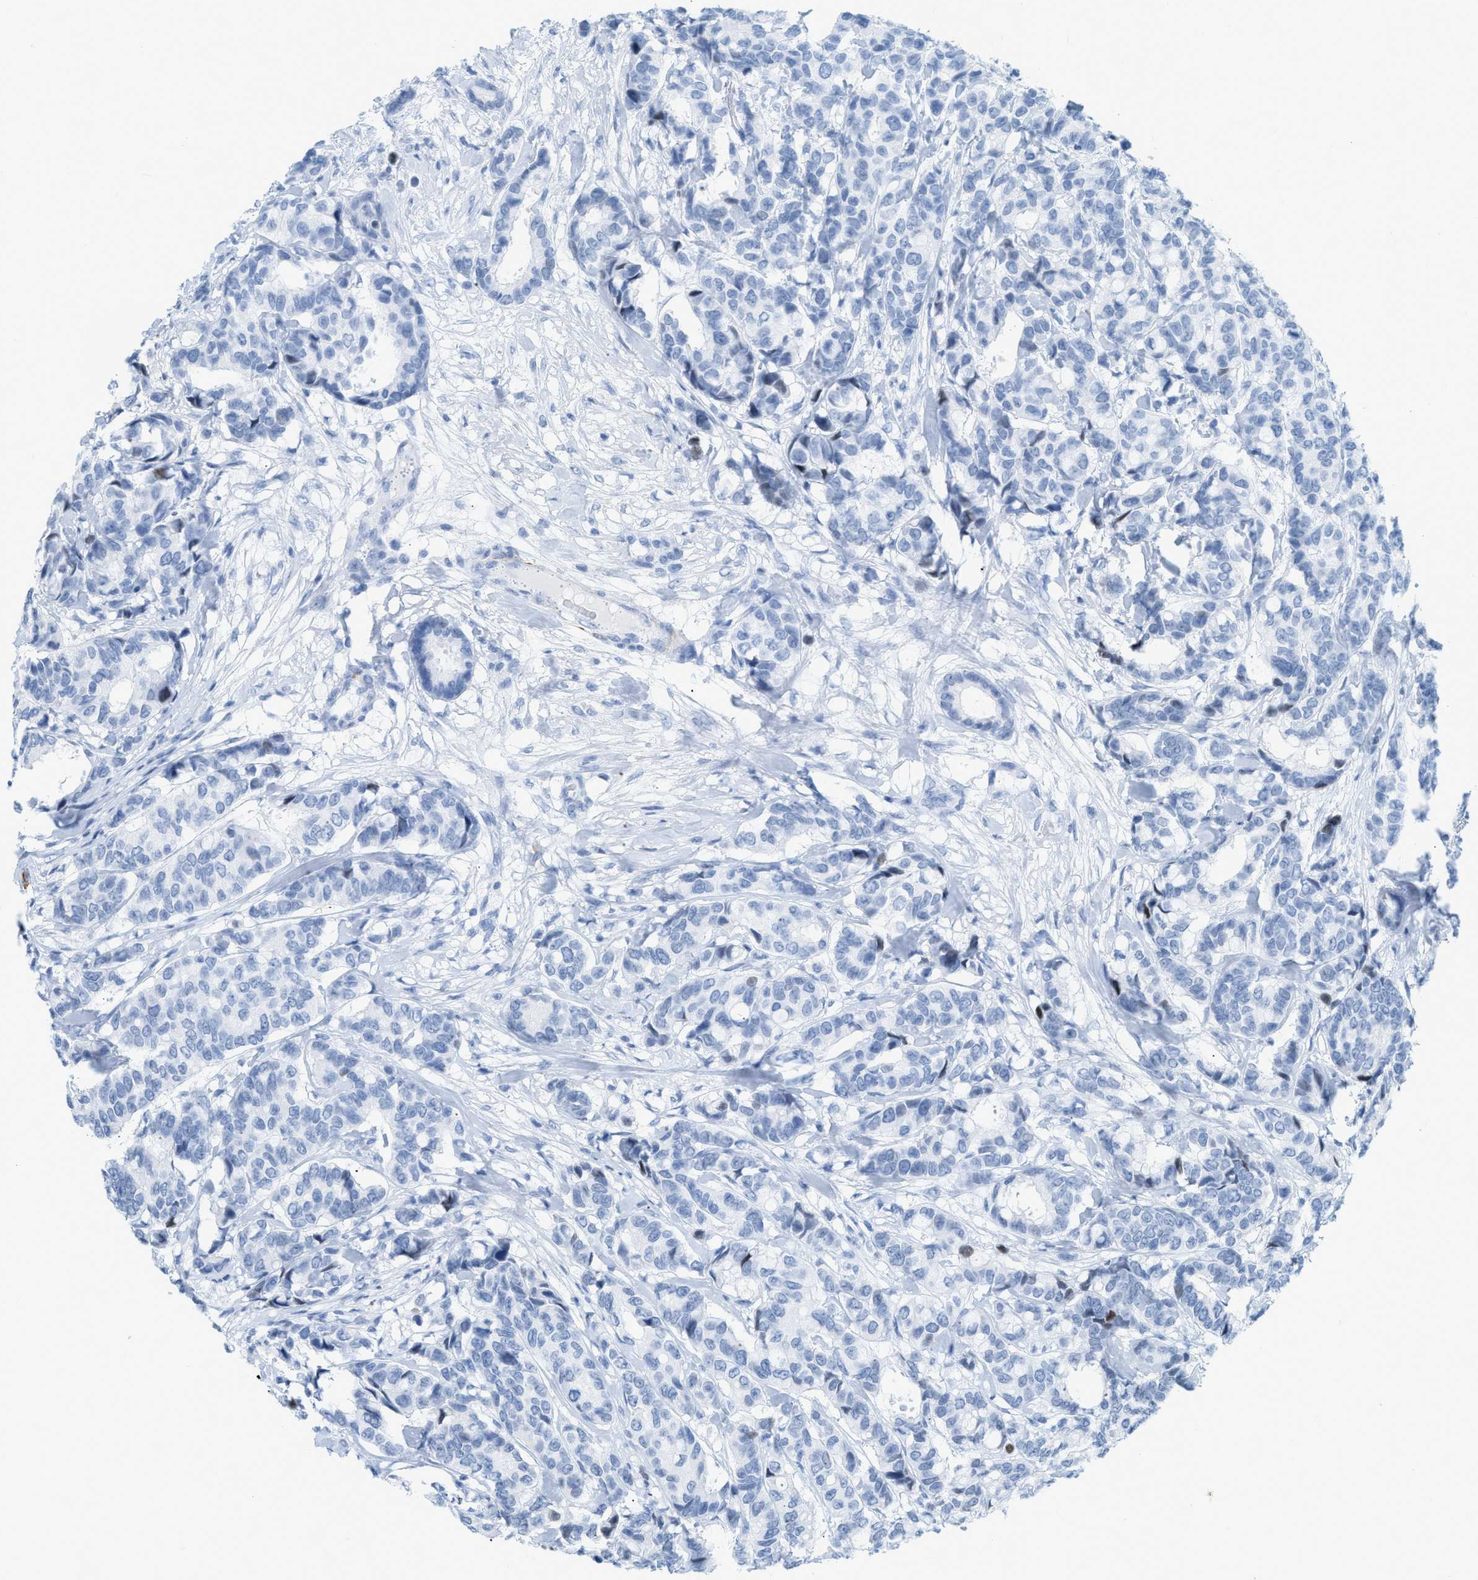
{"staining": {"intensity": "negative", "quantity": "none", "location": "none"}, "tissue": "breast cancer", "cell_type": "Tumor cells", "image_type": "cancer", "snomed": [{"axis": "morphology", "description": "Duct carcinoma"}, {"axis": "topography", "description": "Breast"}], "caption": "High power microscopy micrograph of an IHC micrograph of invasive ductal carcinoma (breast), revealing no significant positivity in tumor cells. (Stains: DAB immunohistochemistry (IHC) with hematoxylin counter stain, Microscopy: brightfield microscopy at high magnification).", "gene": "DES", "patient": {"sex": "female", "age": 87}}